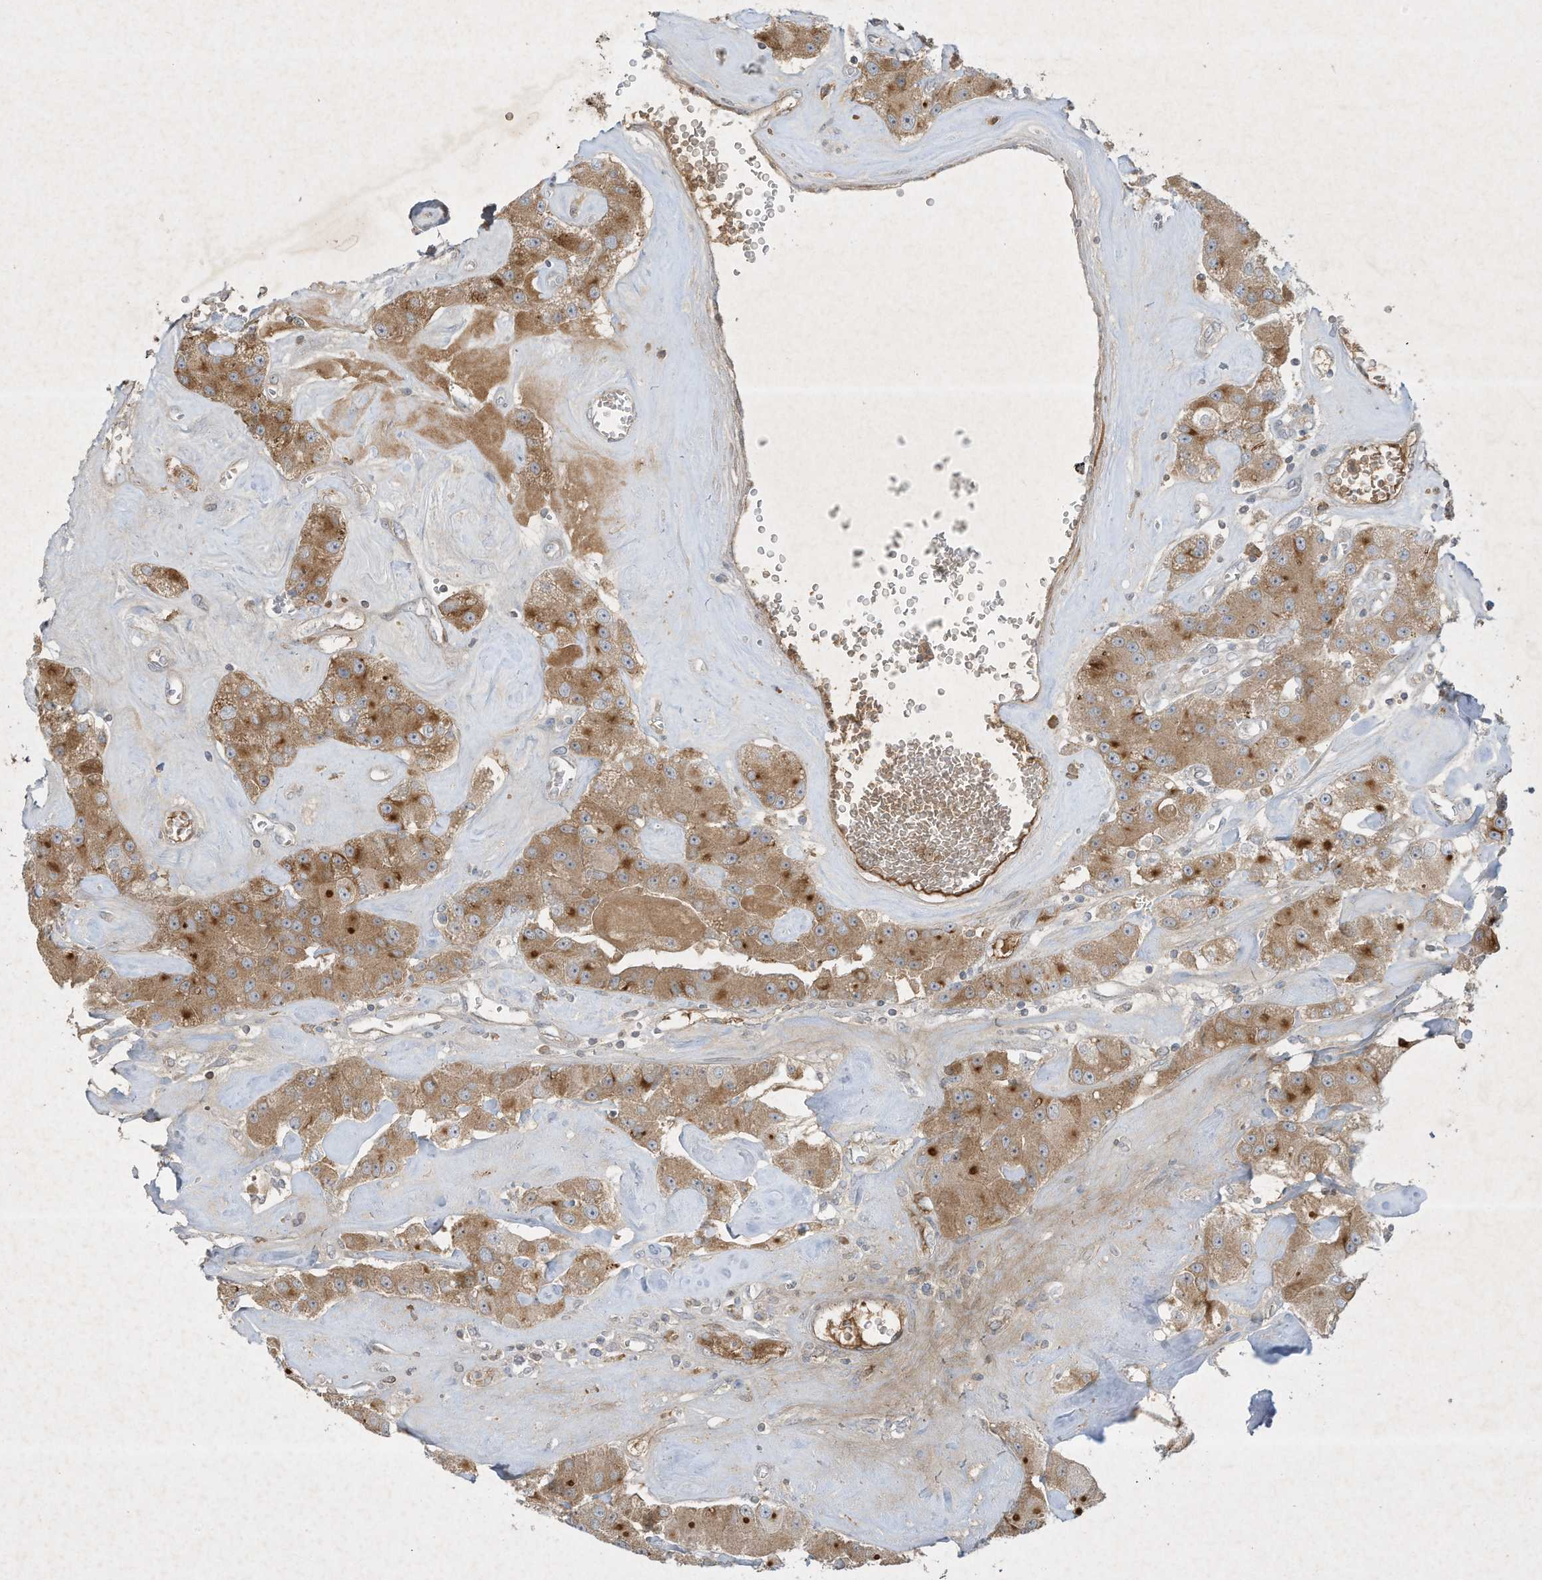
{"staining": {"intensity": "moderate", "quantity": ">75%", "location": "cytoplasmic/membranous"}, "tissue": "carcinoid", "cell_type": "Tumor cells", "image_type": "cancer", "snomed": [{"axis": "morphology", "description": "Carcinoid, malignant, NOS"}, {"axis": "topography", "description": "Pancreas"}], "caption": "Malignant carcinoid stained with a brown dye reveals moderate cytoplasmic/membranous positive expression in approximately >75% of tumor cells.", "gene": "FETUB", "patient": {"sex": "male", "age": 41}}